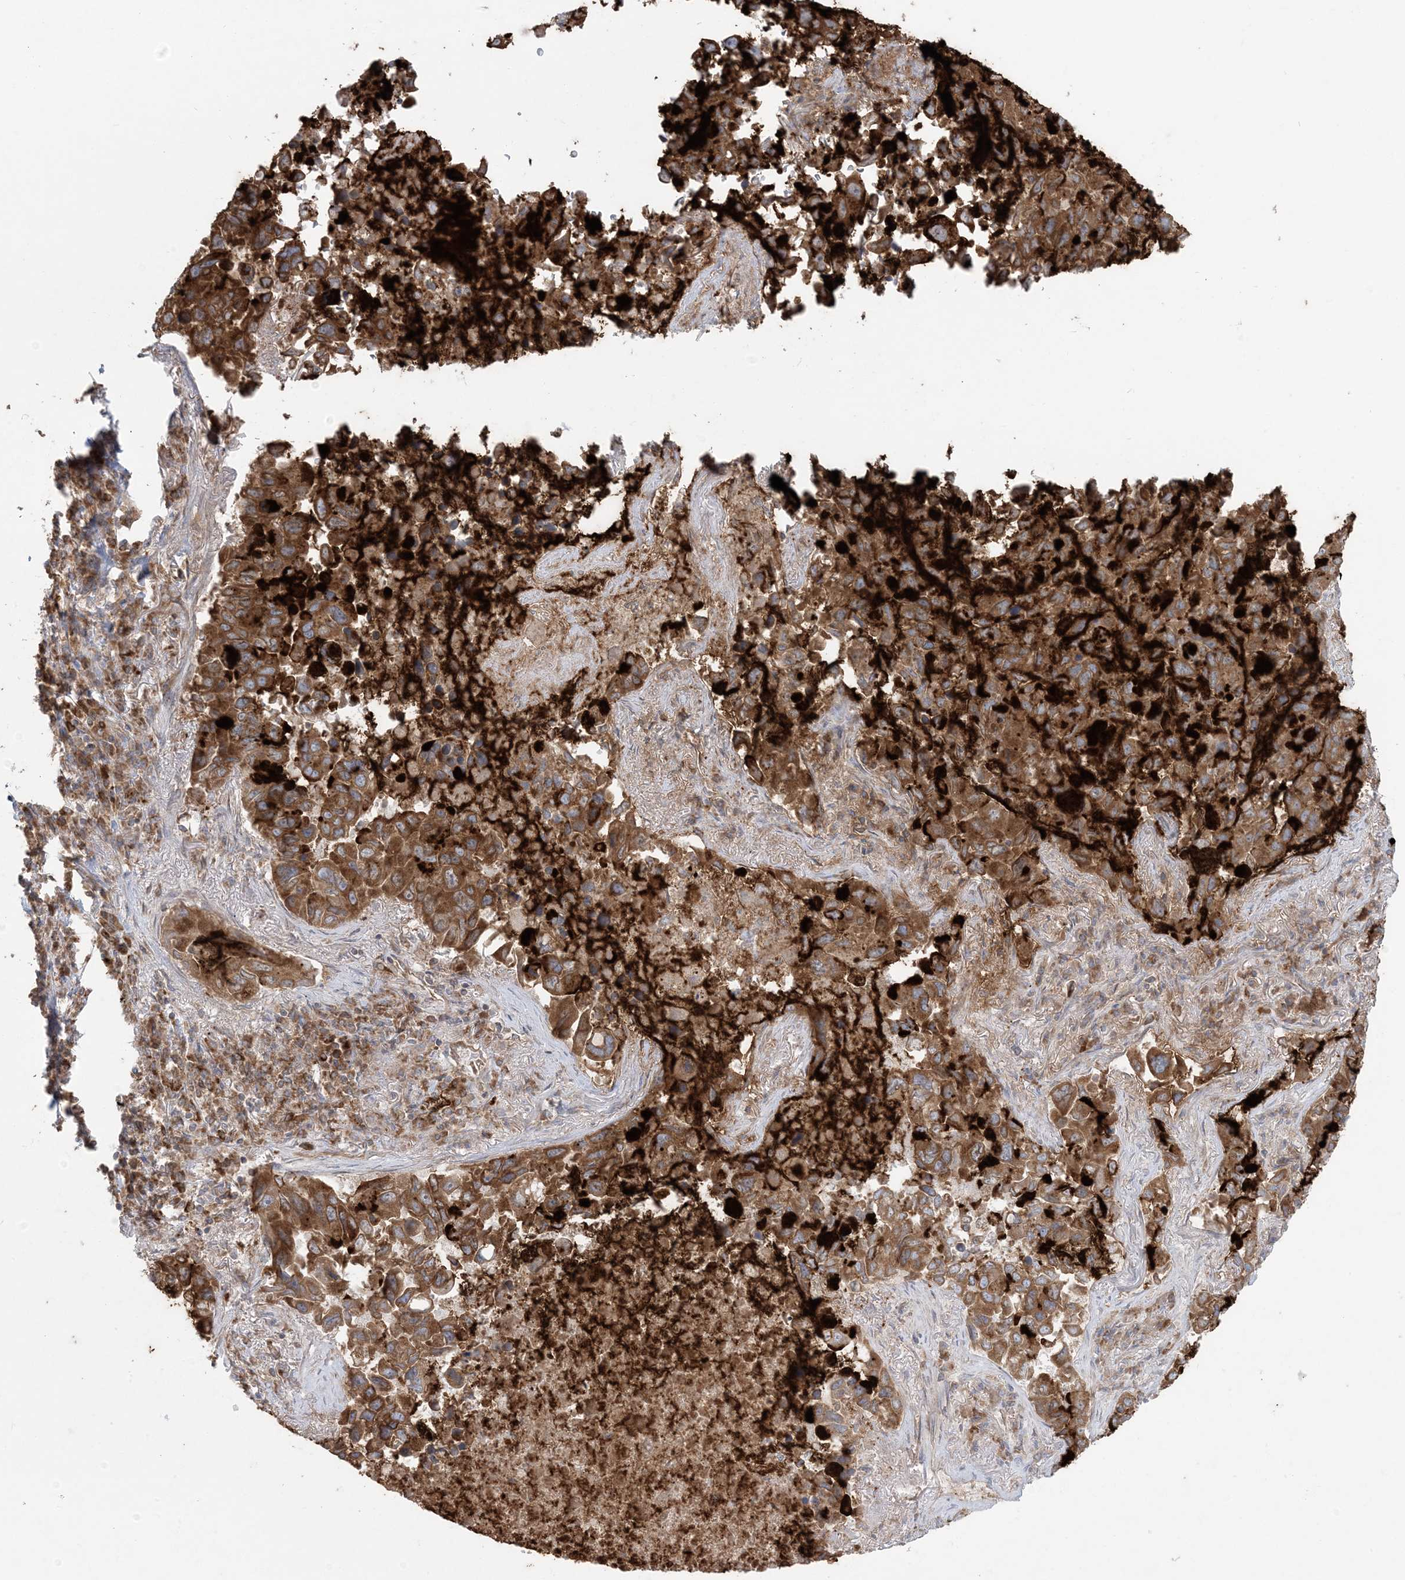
{"staining": {"intensity": "moderate", "quantity": ">75%", "location": "cytoplasmic/membranous"}, "tissue": "lung cancer", "cell_type": "Tumor cells", "image_type": "cancer", "snomed": [{"axis": "morphology", "description": "Adenocarcinoma, NOS"}, {"axis": "topography", "description": "Lung"}], "caption": "There is medium levels of moderate cytoplasmic/membranous staining in tumor cells of adenocarcinoma (lung), as demonstrated by immunohistochemical staining (brown color).", "gene": "UBXN4", "patient": {"sex": "male", "age": 64}}